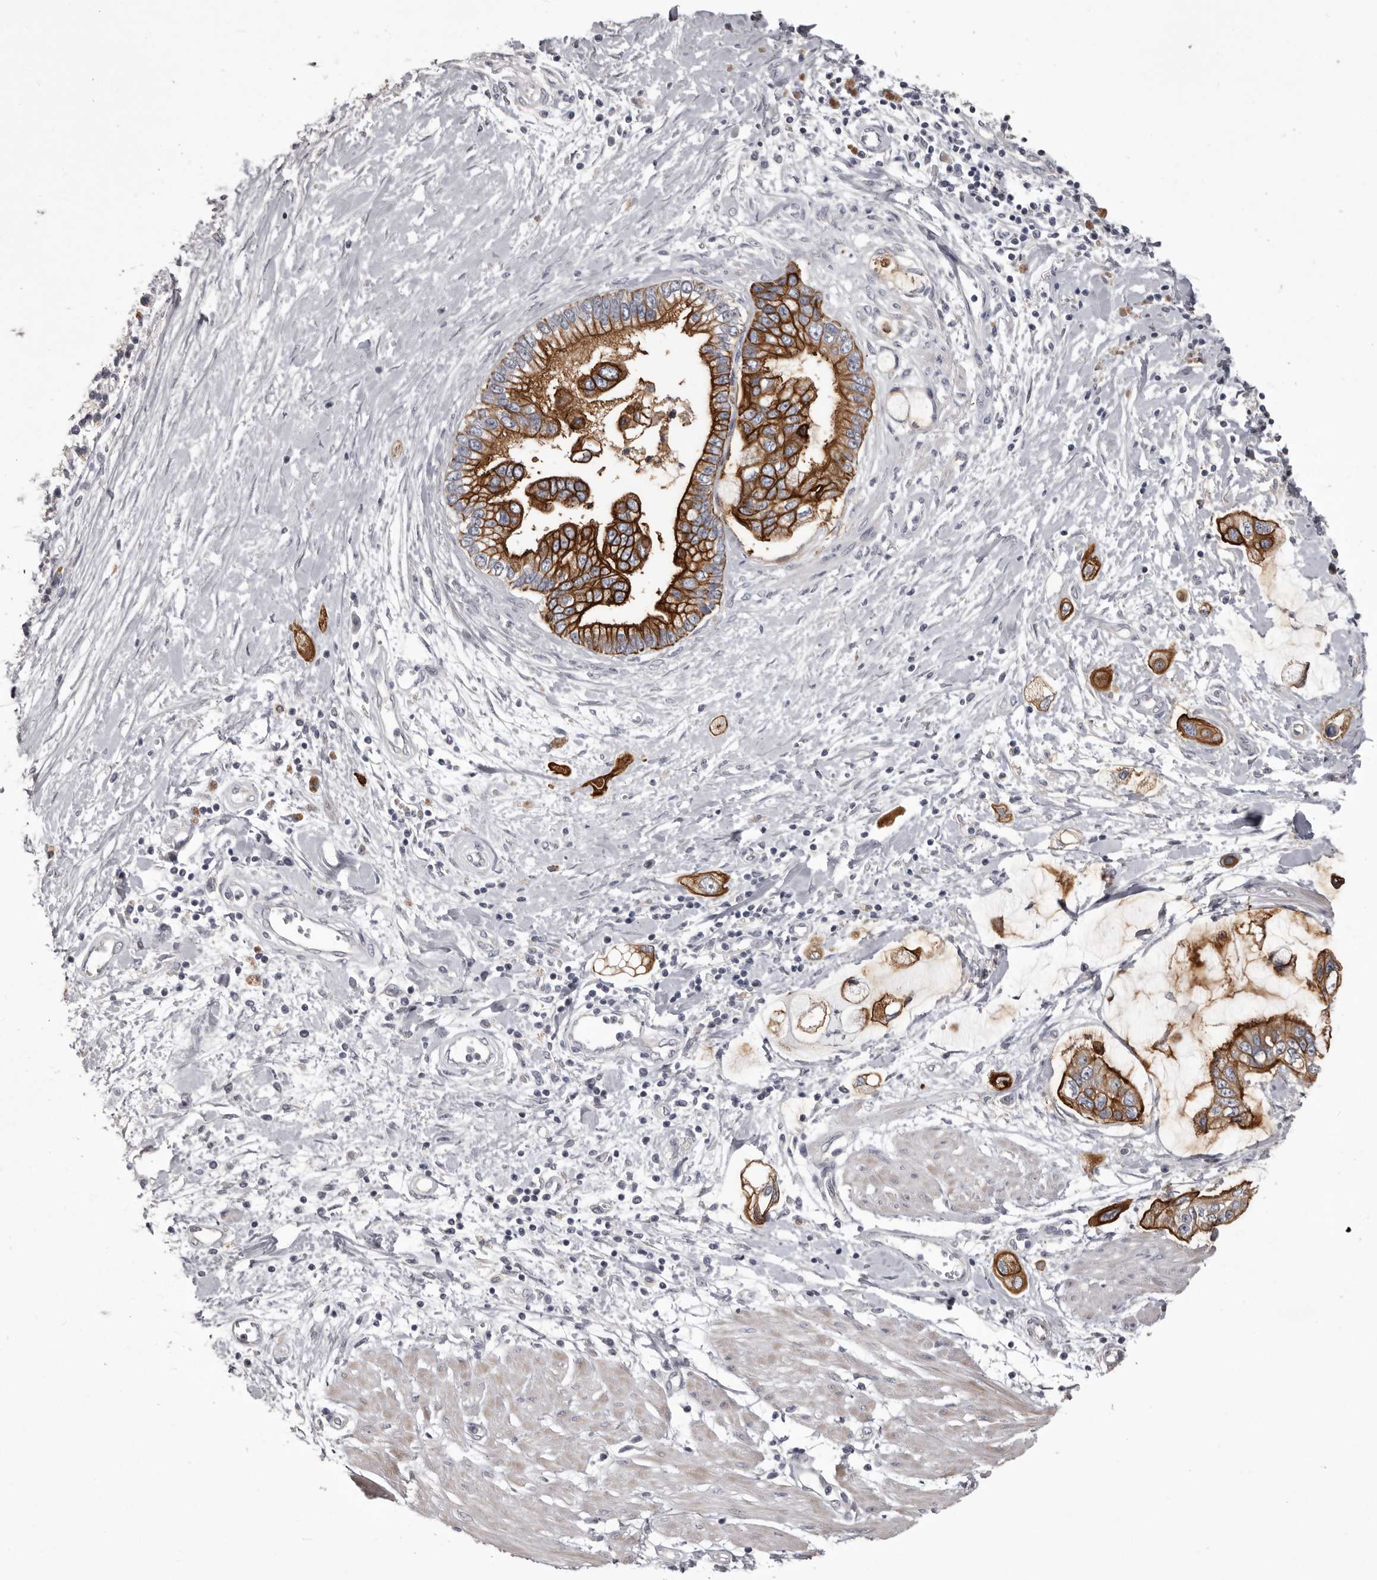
{"staining": {"intensity": "strong", "quantity": ">75%", "location": "cytoplasmic/membranous"}, "tissue": "pancreatic cancer", "cell_type": "Tumor cells", "image_type": "cancer", "snomed": [{"axis": "morphology", "description": "Adenocarcinoma, NOS"}, {"axis": "topography", "description": "Pancreas"}], "caption": "Pancreatic adenocarcinoma was stained to show a protein in brown. There is high levels of strong cytoplasmic/membranous staining in about >75% of tumor cells.", "gene": "LPAR6", "patient": {"sex": "male", "age": 59}}